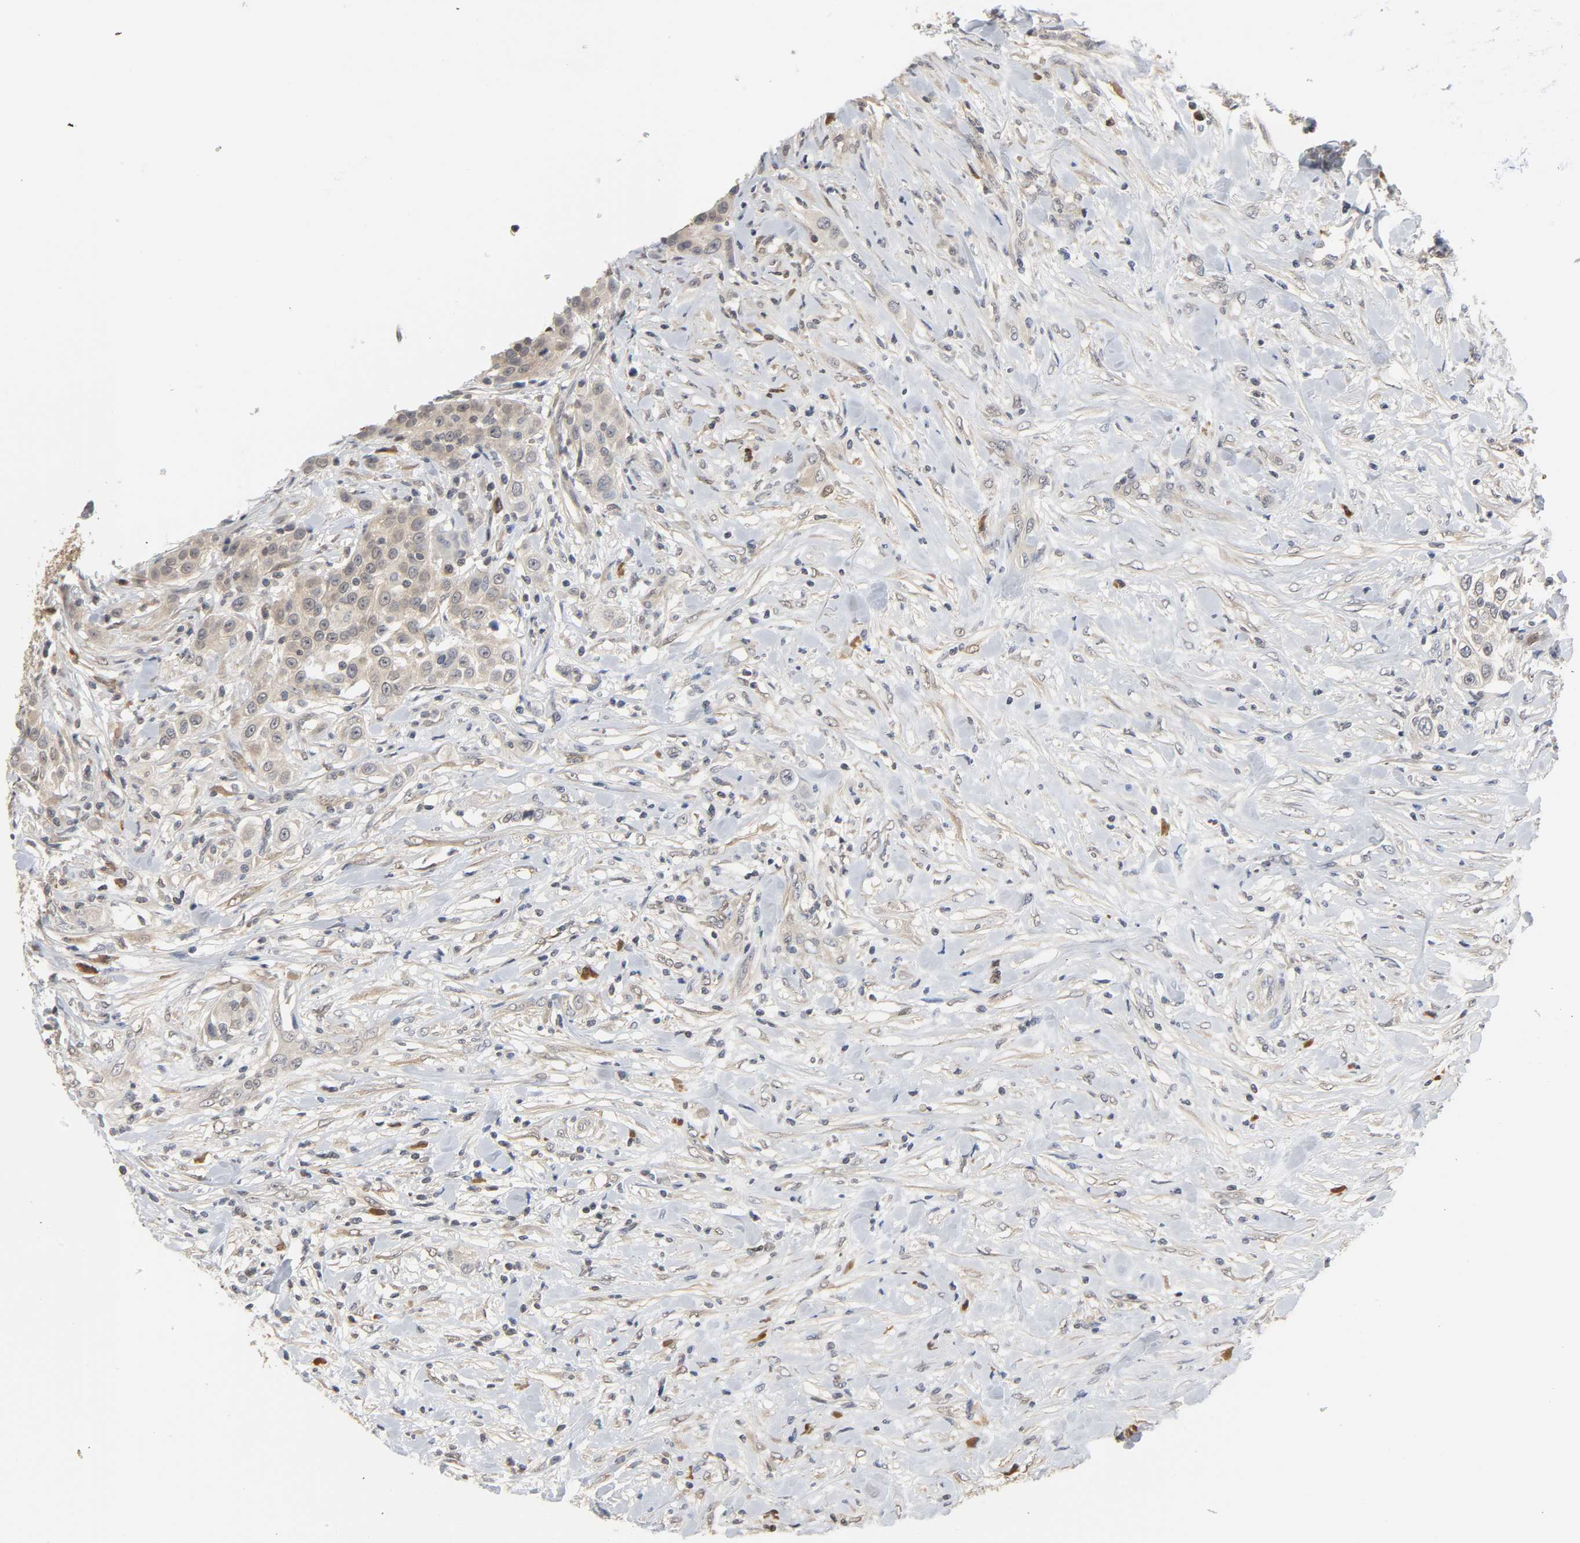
{"staining": {"intensity": "moderate", "quantity": ">75%", "location": "cytoplasmic/membranous"}, "tissue": "urothelial cancer", "cell_type": "Tumor cells", "image_type": "cancer", "snomed": [{"axis": "morphology", "description": "Urothelial carcinoma, High grade"}, {"axis": "topography", "description": "Urinary bladder"}], "caption": "Immunohistochemistry (IHC) photomicrograph of neoplastic tissue: high-grade urothelial carcinoma stained using immunohistochemistry (IHC) reveals medium levels of moderate protein expression localized specifically in the cytoplasmic/membranous of tumor cells, appearing as a cytoplasmic/membranous brown color.", "gene": "MIF", "patient": {"sex": "female", "age": 80}}